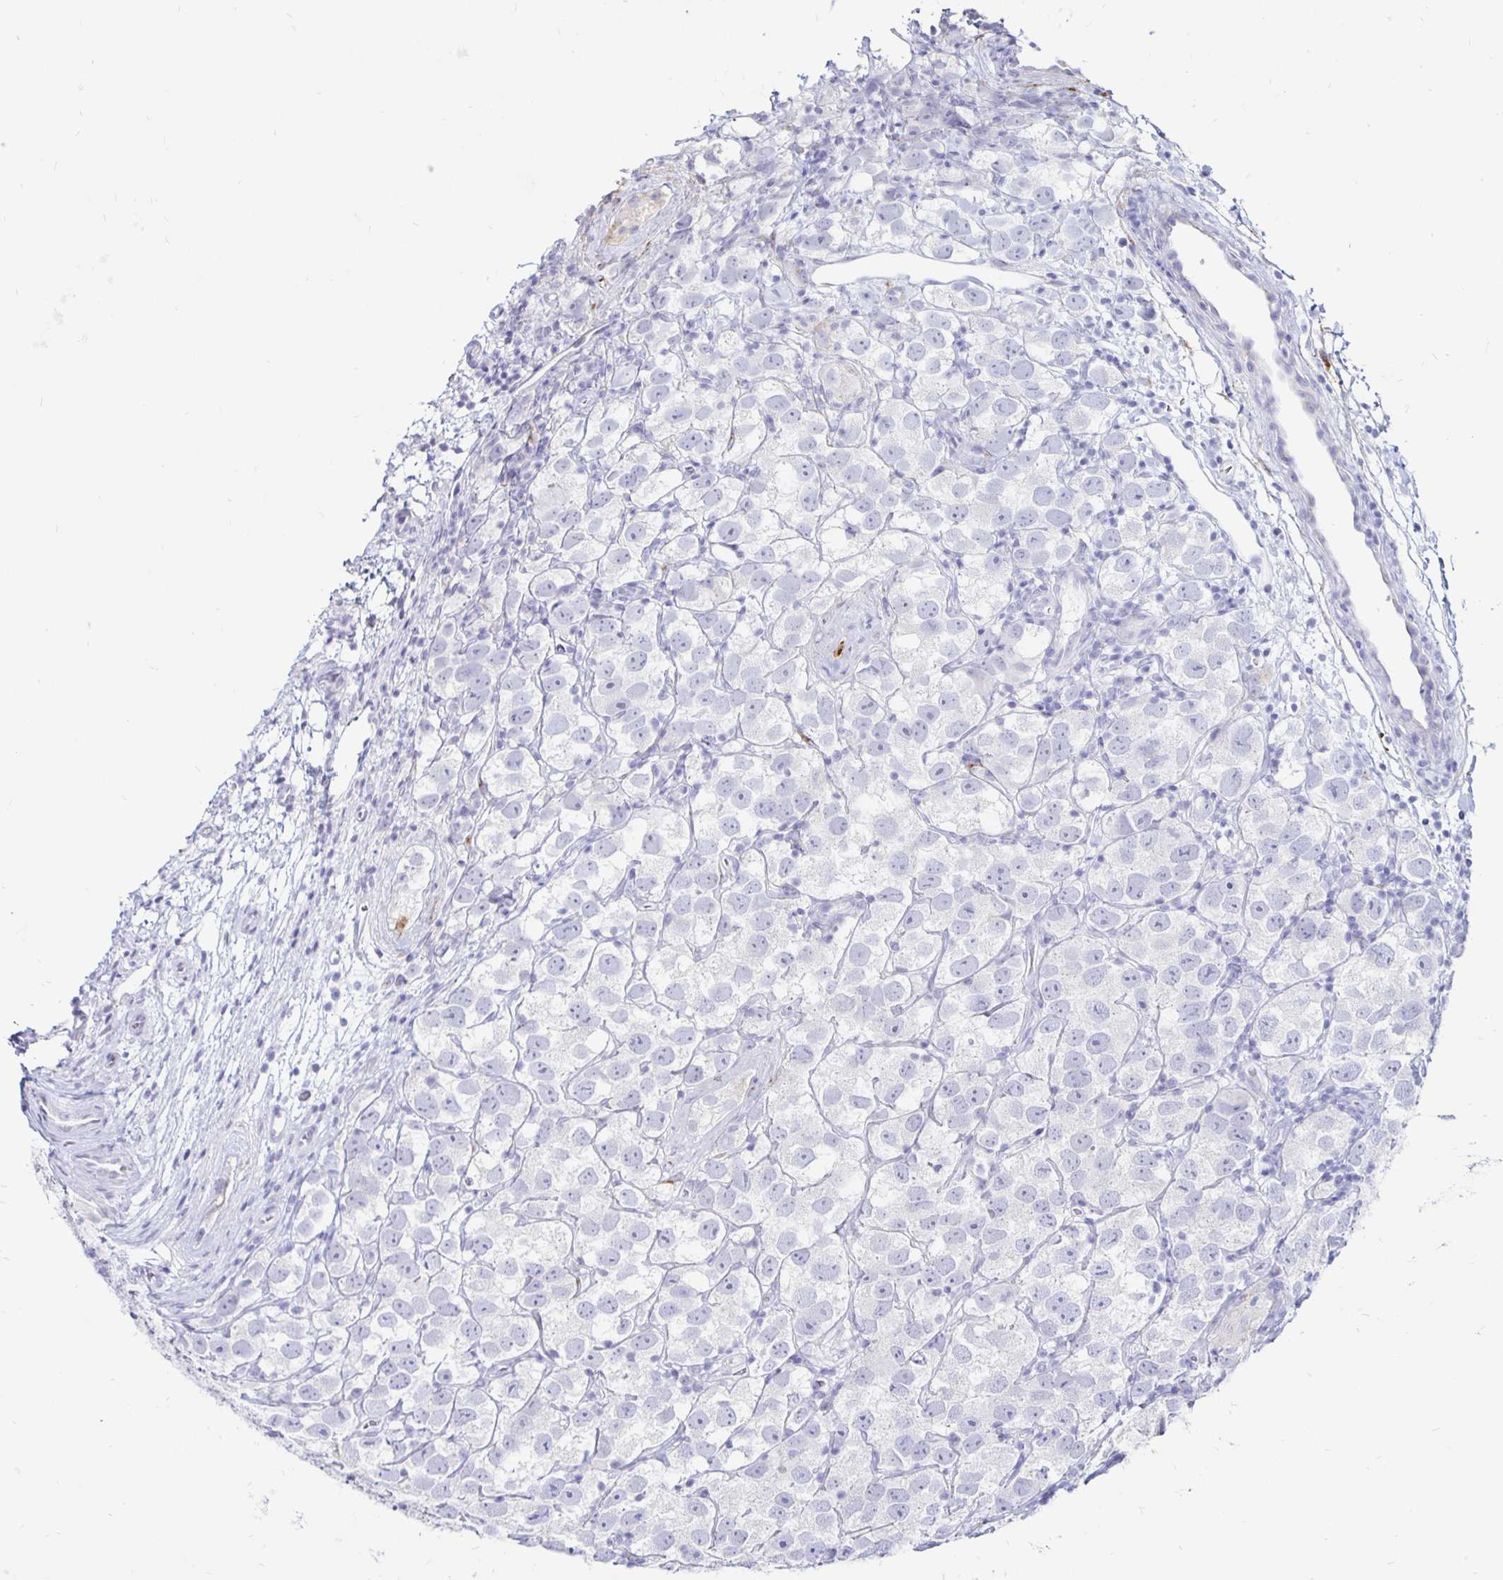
{"staining": {"intensity": "negative", "quantity": "none", "location": "none"}, "tissue": "testis cancer", "cell_type": "Tumor cells", "image_type": "cancer", "snomed": [{"axis": "morphology", "description": "Seminoma, NOS"}, {"axis": "topography", "description": "Testis"}], "caption": "The image shows no staining of tumor cells in testis cancer (seminoma).", "gene": "TIMP1", "patient": {"sex": "male", "age": 26}}